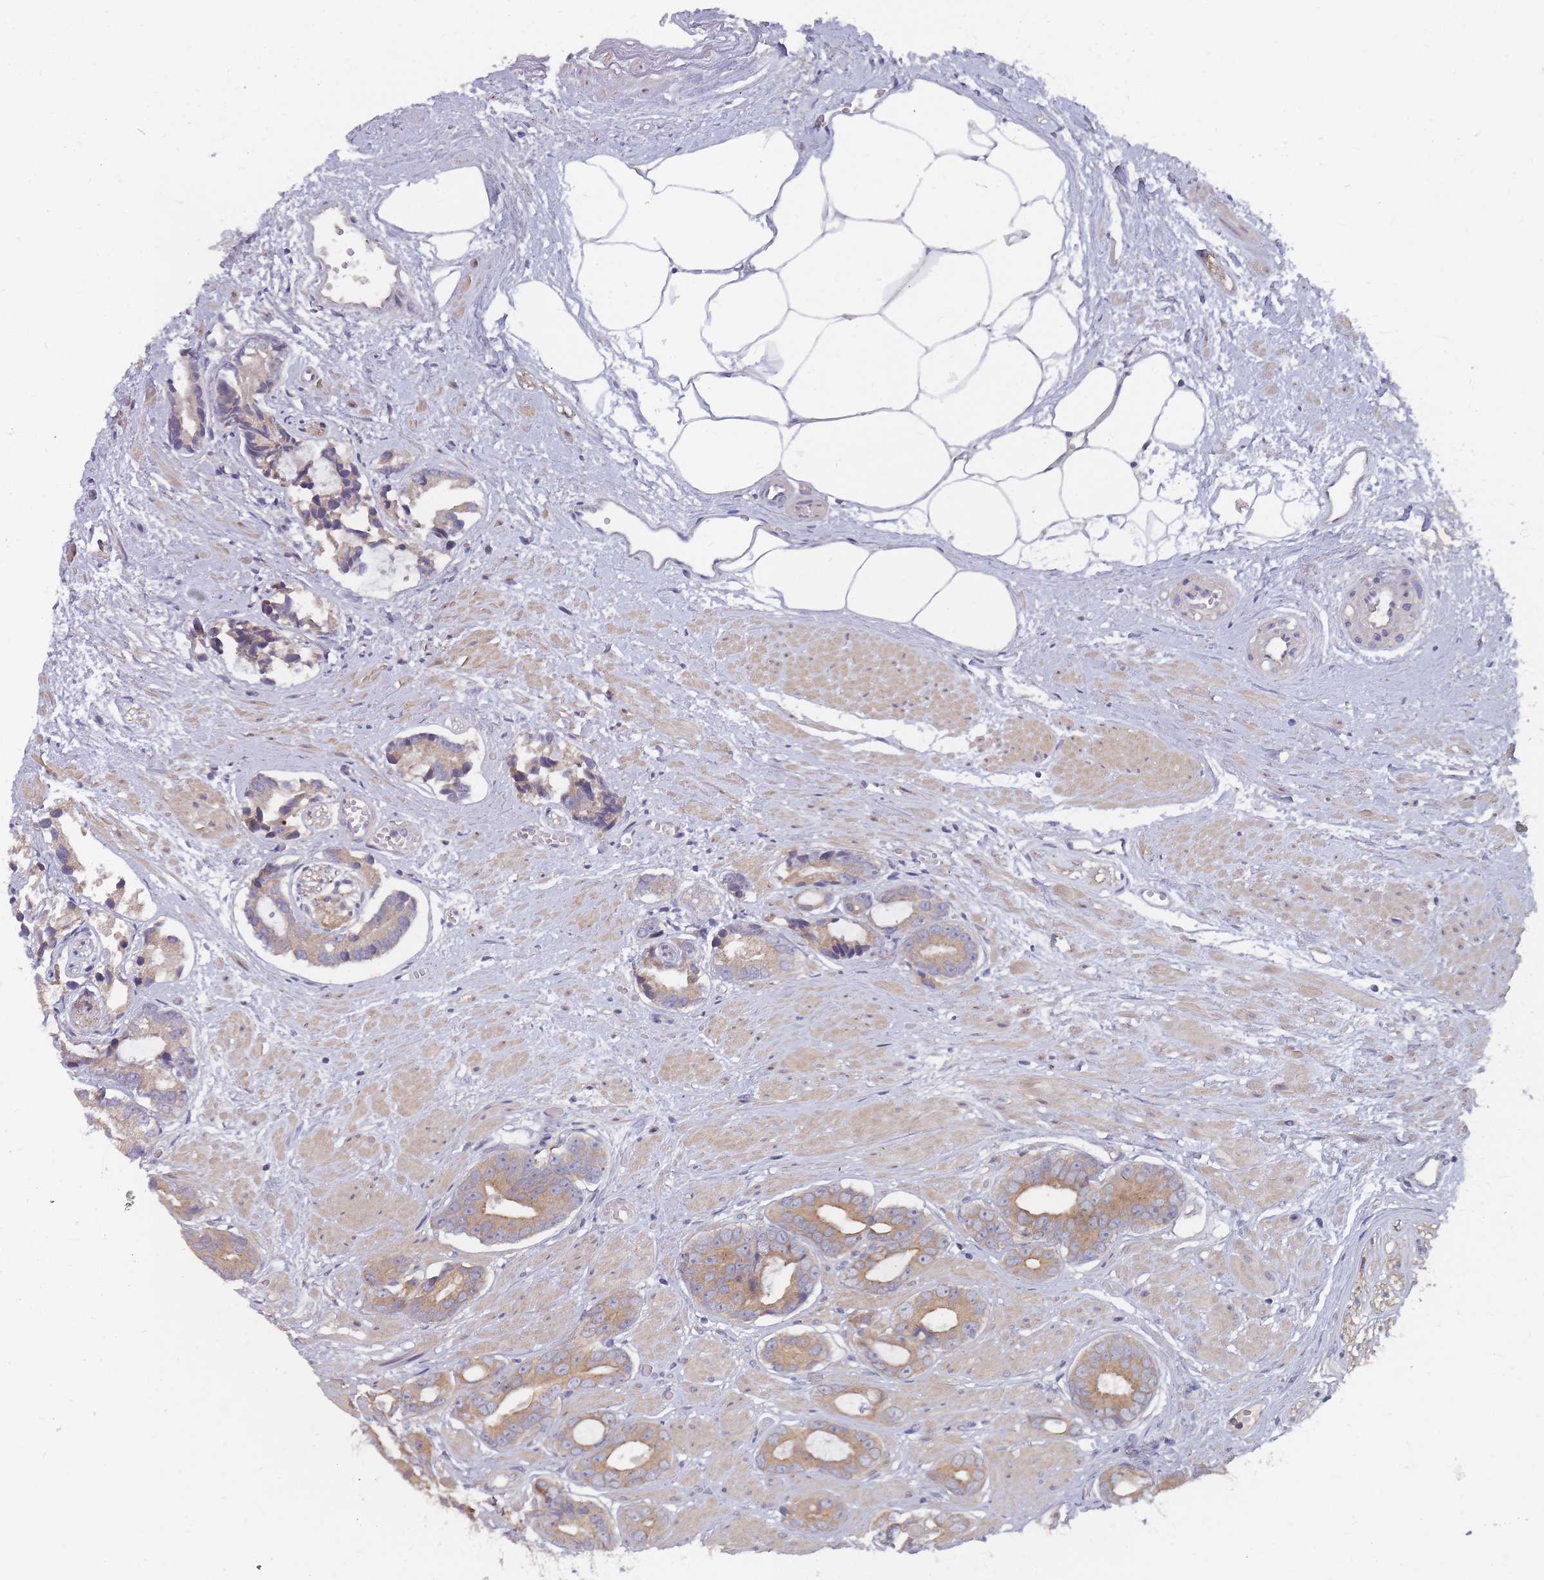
{"staining": {"intensity": "moderate", "quantity": ">75%", "location": "cytoplasmic/membranous"}, "tissue": "prostate cancer", "cell_type": "Tumor cells", "image_type": "cancer", "snomed": [{"axis": "morphology", "description": "Adenocarcinoma, Low grade"}, {"axis": "topography", "description": "Prostate"}], "caption": "Human low-grade adenocarcinoma (prostate) stained with a protein marker displays moderate staining in tumor cells.", "gene": "SLC35F5", "patient": {"sex": "male", "age": 64}}